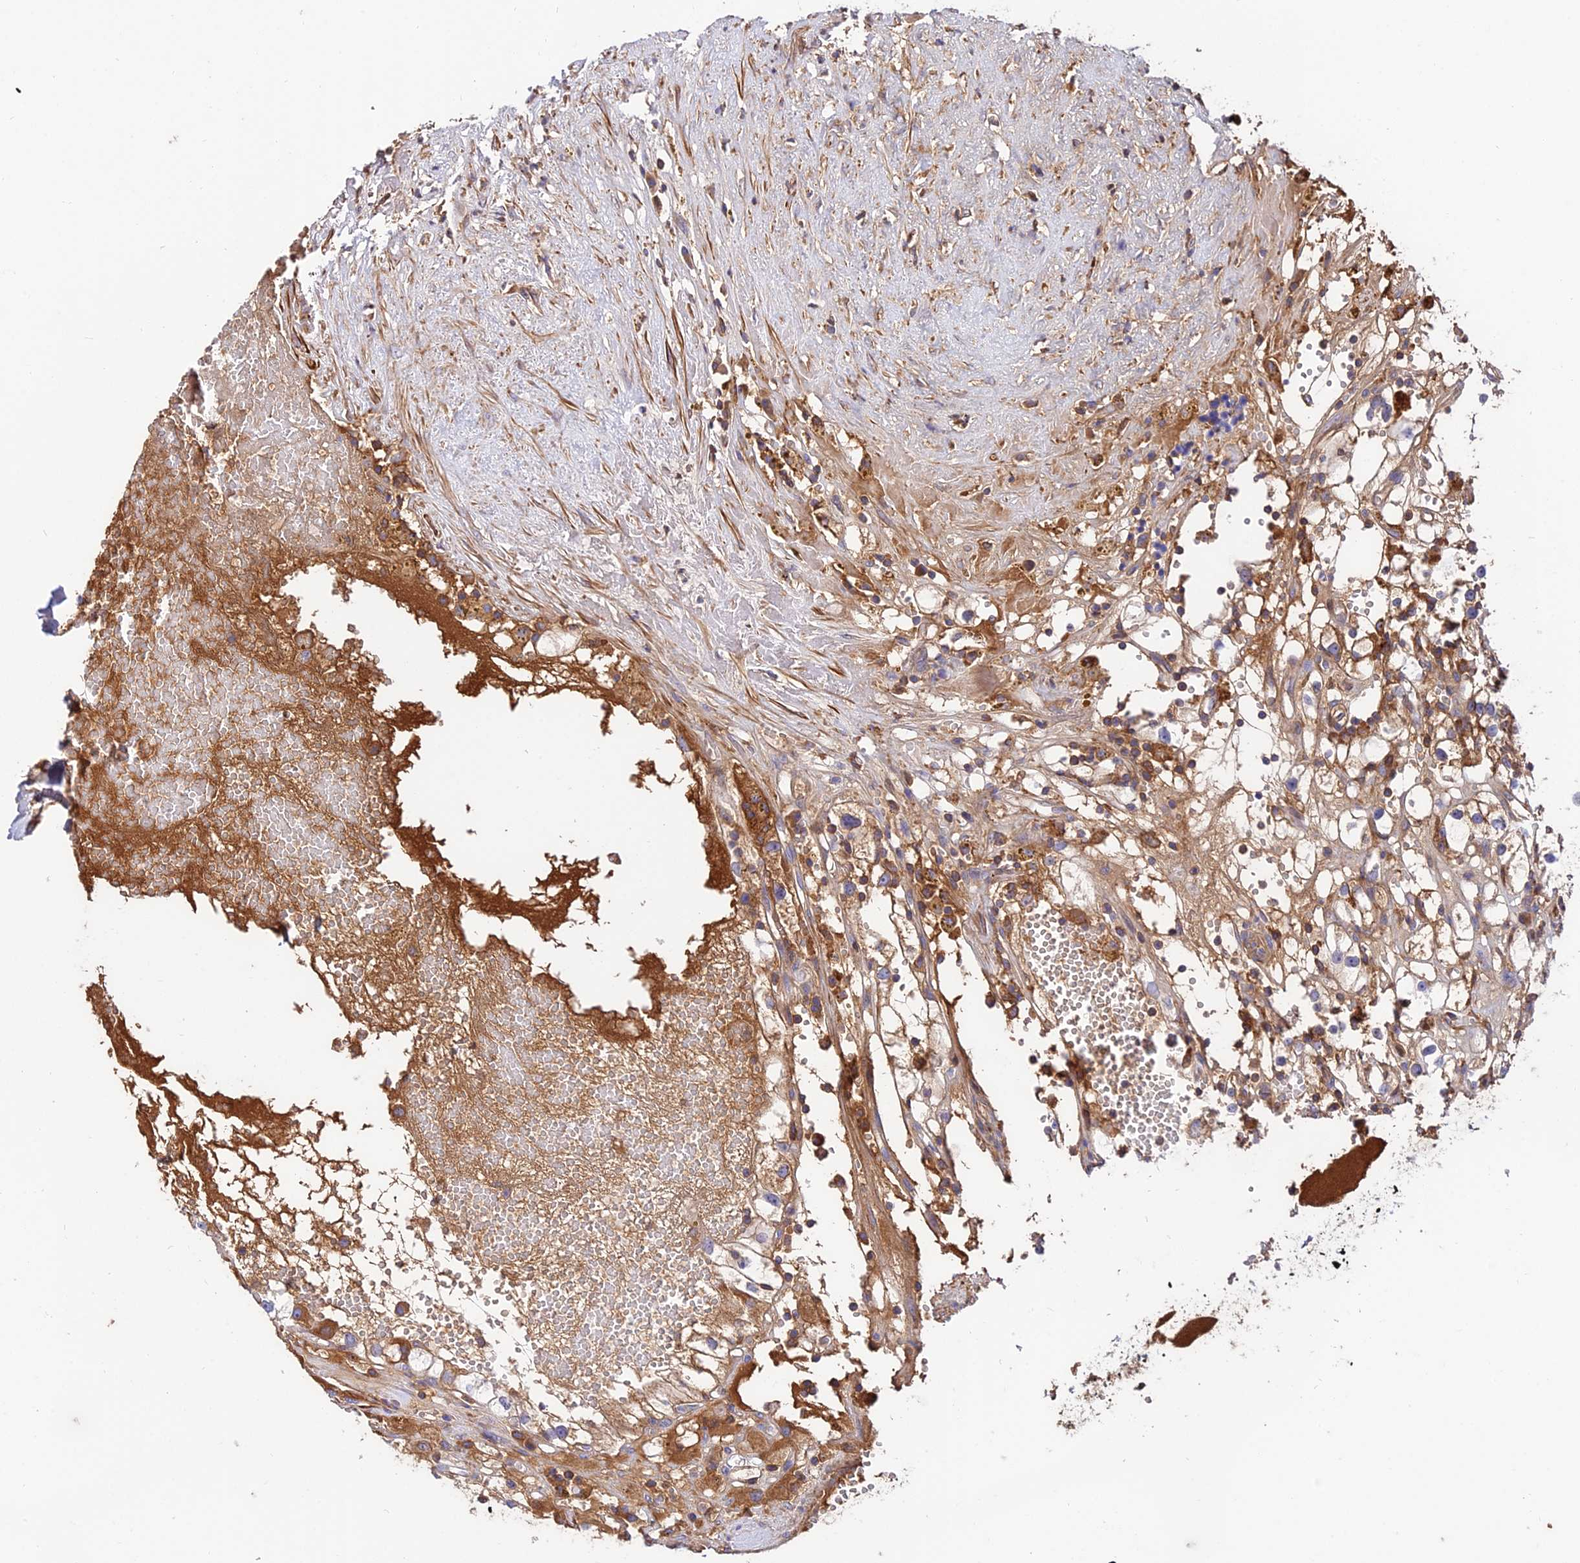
{"staining": {"intensity": "weak", "quantity": ">75%", "location": "cytoplasmic/membranous"}, "tissue": "renal cancer", "cell_type": "Tumor cells", "image_type": "cancer", "snomed": [{"axis": "morphology", "description": "Adenocarcinoma, NOS"}, {"axis": "topography", "description": "Kidney"}], "caption": "Tumor cells exhibit low levels of weak cytoplasmic/membranous staining in about >75% of cells in renal adenocarcinoma. Using DAB (3,3'-diaminobenzidine) (brown) and hematoxylin (blue) stains, captured at high magnification using brightfield microscopy.", "gene": "PYM1", "patient": {"sex": "male", "age": 56}}